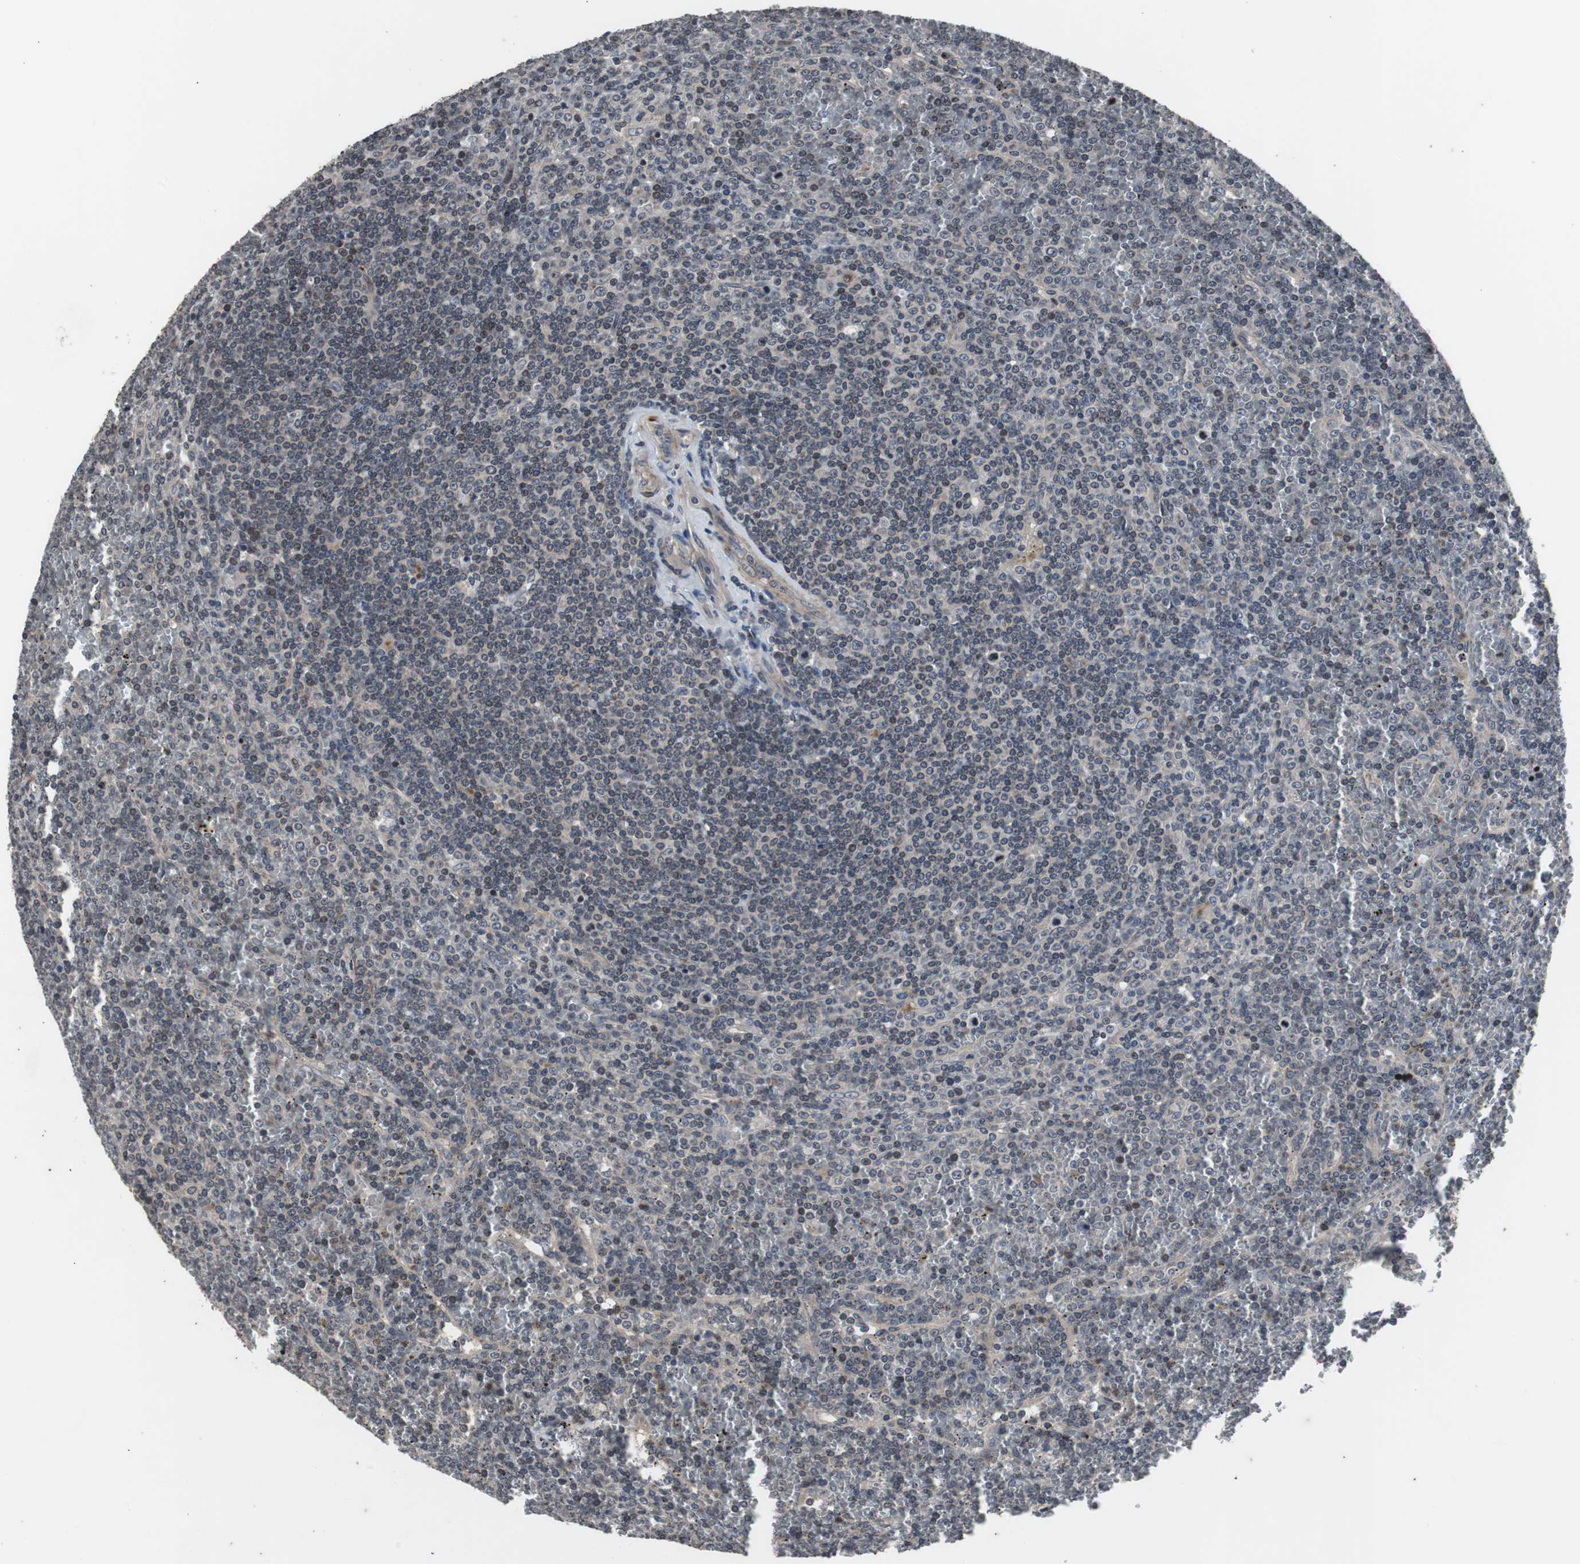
{"staining": {"intensity": "weak", "quantity": "<25%", "location": "cytoplasmic/membranous,nuclear"}, "tissue": "lymphoma", "cell_type": "Tumor cells", "image_type": "cancer", "snomed": [{"axis": "morphology", "description": "Malignant lymphoma, non-Hodgkin's type, Low grade"}, {"axis": "topography", "description": "Spleen"}], "caption": "Lymphoma stained for a protein using IHC exhibits no positivity tumor cells.", "gene": "CRADD", "patient": {"sex": "female", "age": 19}}